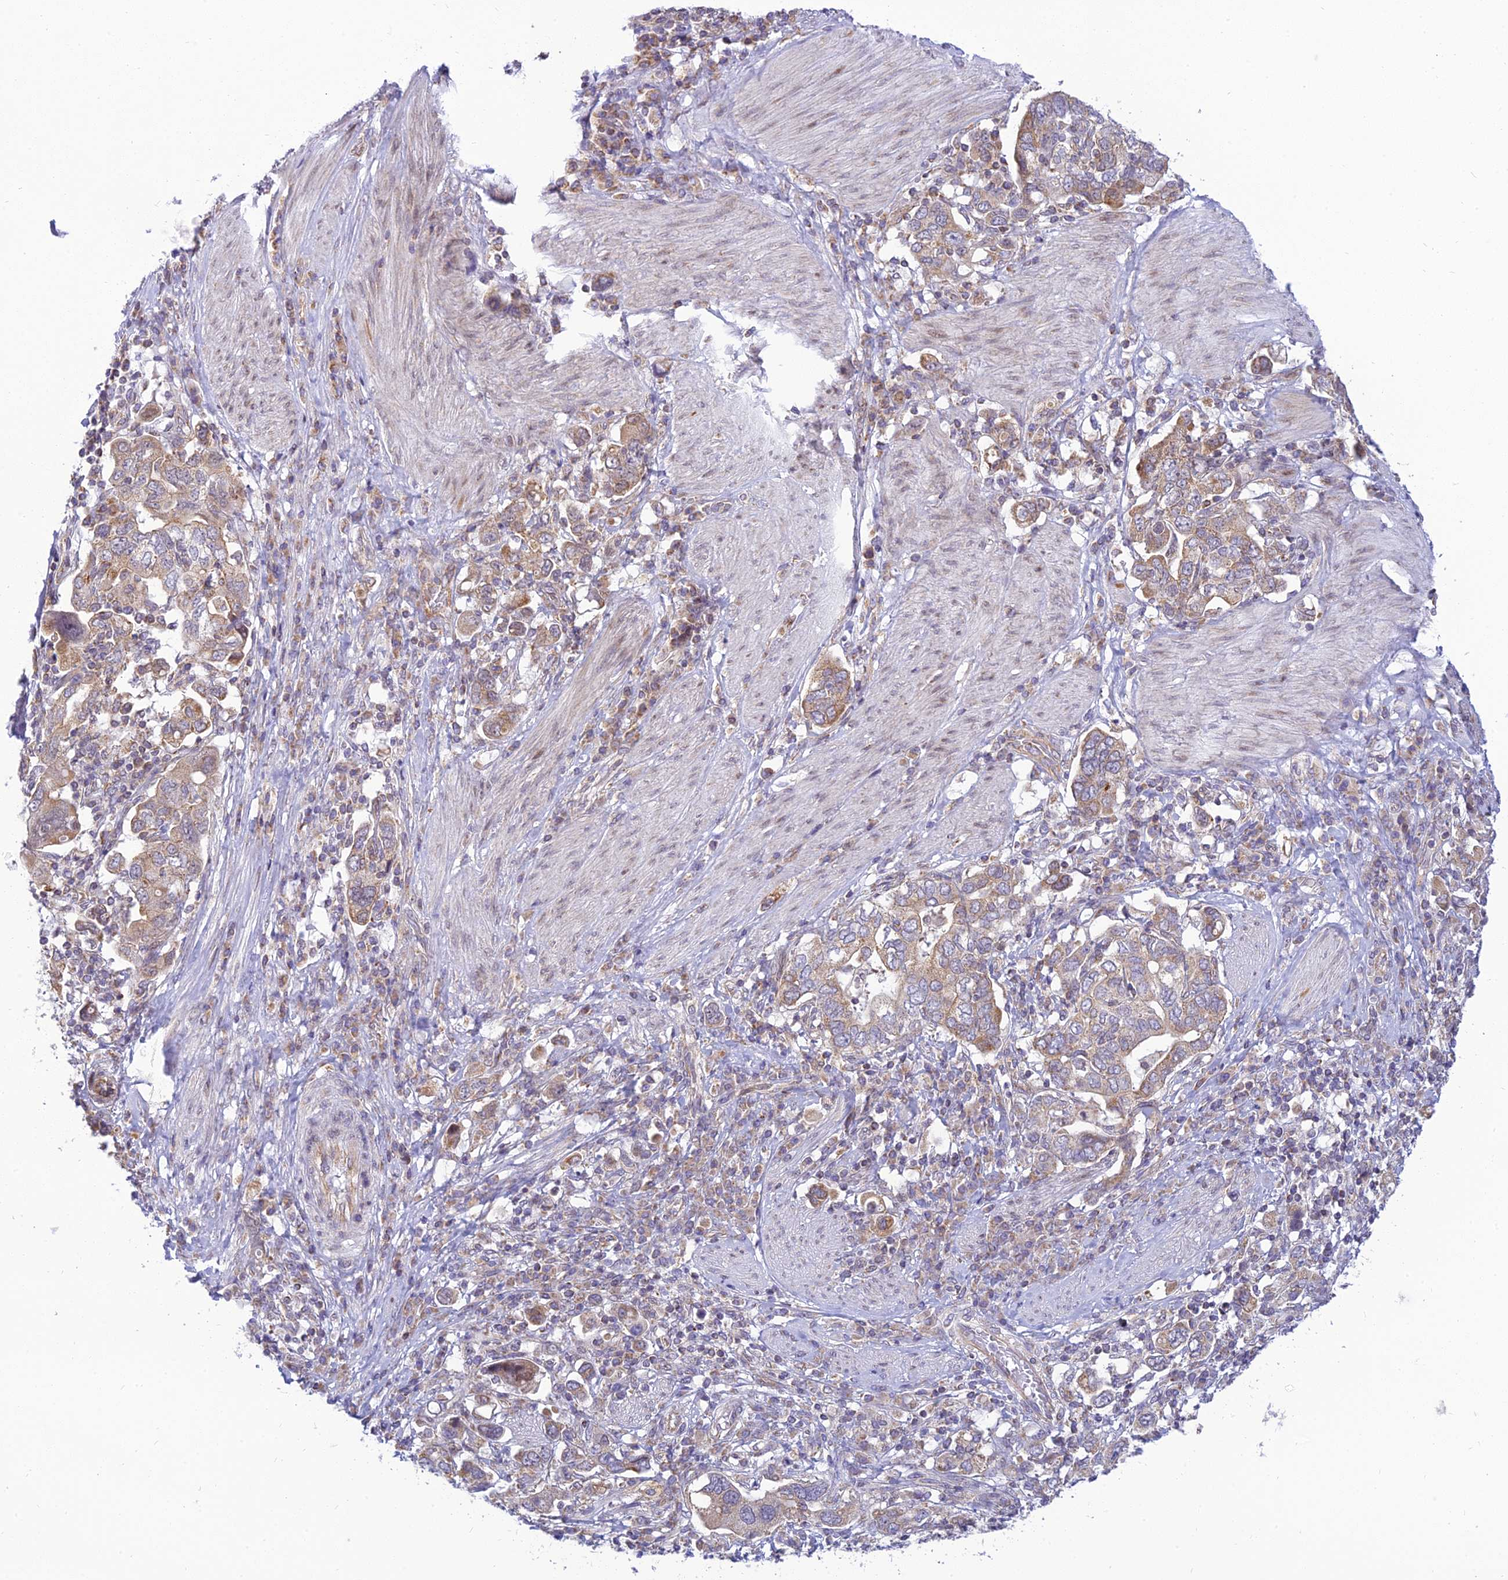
{"staining": {"intensity": "moderate", "quantity": "<25%", "location": "cytoplasmic/membranous"}, "tissue": "stomach cancer", "cell_type": "Tumor cells", "image_type": "cancer", "snomed": [{"axis": "morphology", "description": "Adenocarcinoma, NOS"}, {"axis": "topography", "description": "Stomach, upper"}, {"axis": "topography", "description": "Stomach"}], "caption": "The photomicrograph exhibits a brown stain indicating the presence of a protein in the cytoplasmic/membranous of tumor cells in stomach adenocarcinoma.", "gene": "HOOK2", "patient": {"sex": "male", "age": 62}}